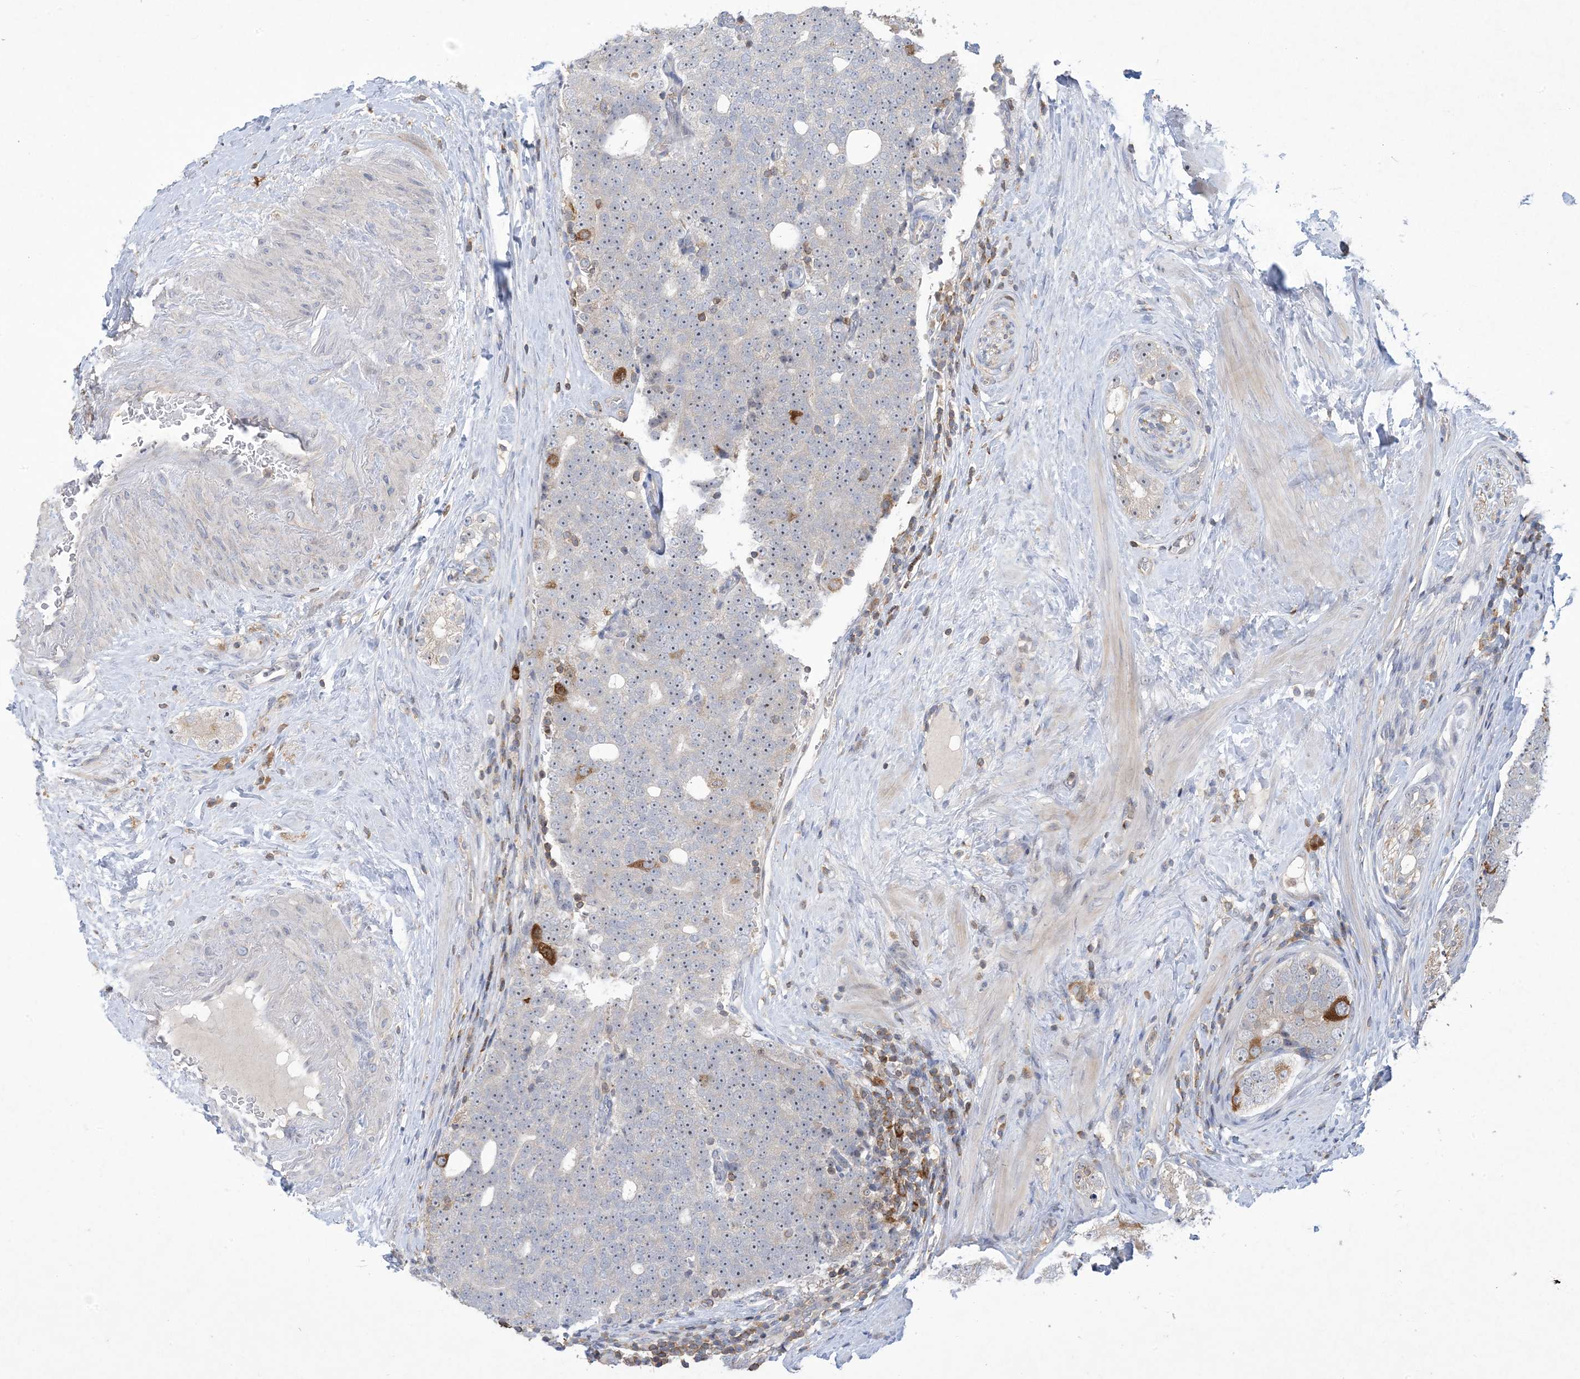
{"staining": {"intensity": "negative", "quantity": "none", "location": "none"}, "tissue": "prostate cancer", "cell_type": "Tumor cells", "image_type": "cancer", "snomed": [{"axis": "morphology", "description": "Adenocarcinoma, High grade"}, {"axis": "topography", "description": "Prostate"}], "caption": "There is no significant staining in tumor cells of prostate high-grade adenocarcinoma.", "gene": "AOC1", "patient": {"sex": "male", "age": 56}}